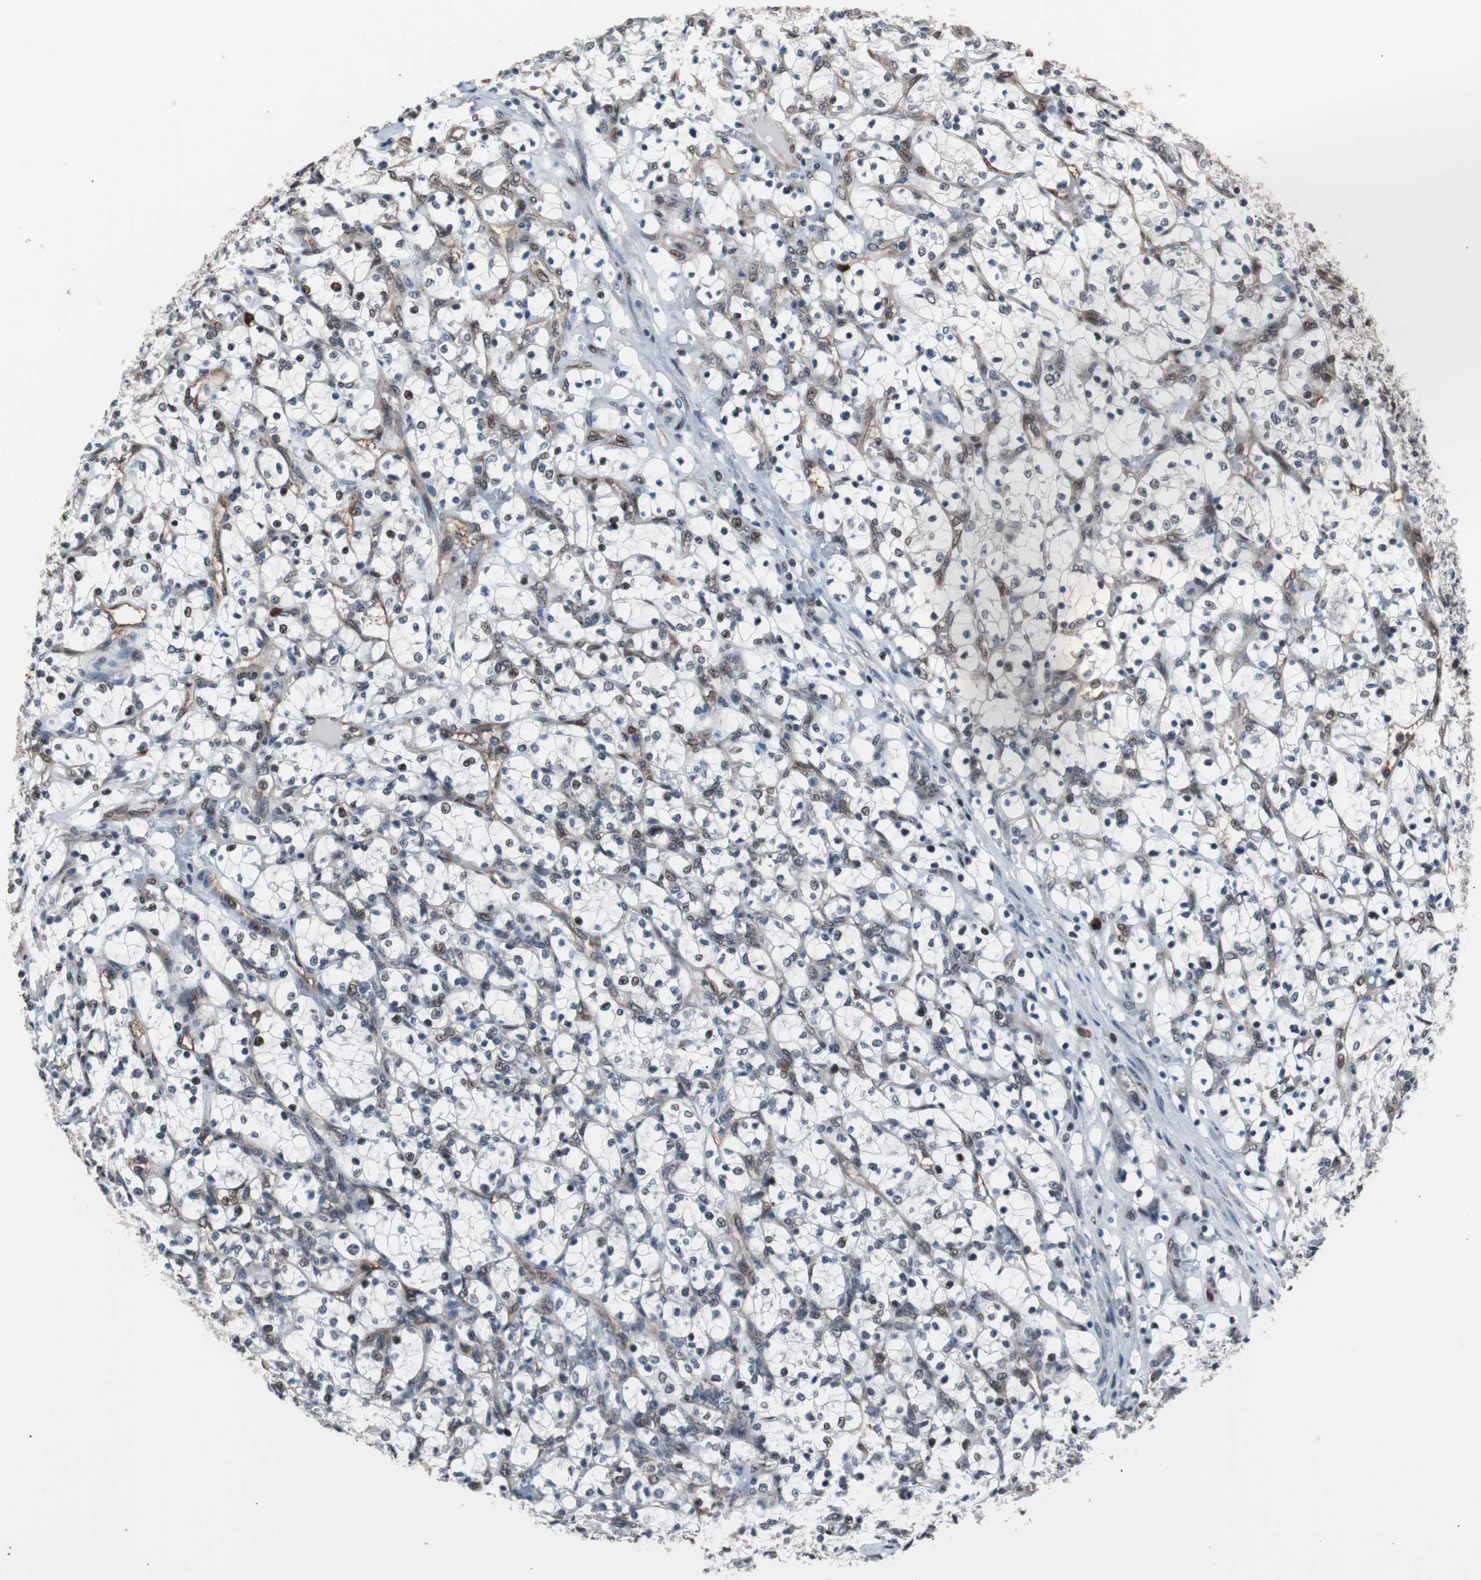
{"staining": {"intensity": "weak", "quantity": "<25%", "location": "nuclear"}, "tissue": "renal cancer", "cell_type": "Tumor cells", "image_type": "cancer", "snomed": [{"axis": "morphology", "description": "Adenocarcinoma, NOS"}, {"axis": "topography", "description": "Kidney"}], "caption": "There is no significant expression in tumor cells of renal cancer (adenocarcinoma). (DAB (3,3'-diaminobenzidine) immunohistochemistry with hematoxylin counter stain).", "gene": "POGZ", "patient": {"sex": "female", "age": 69}}